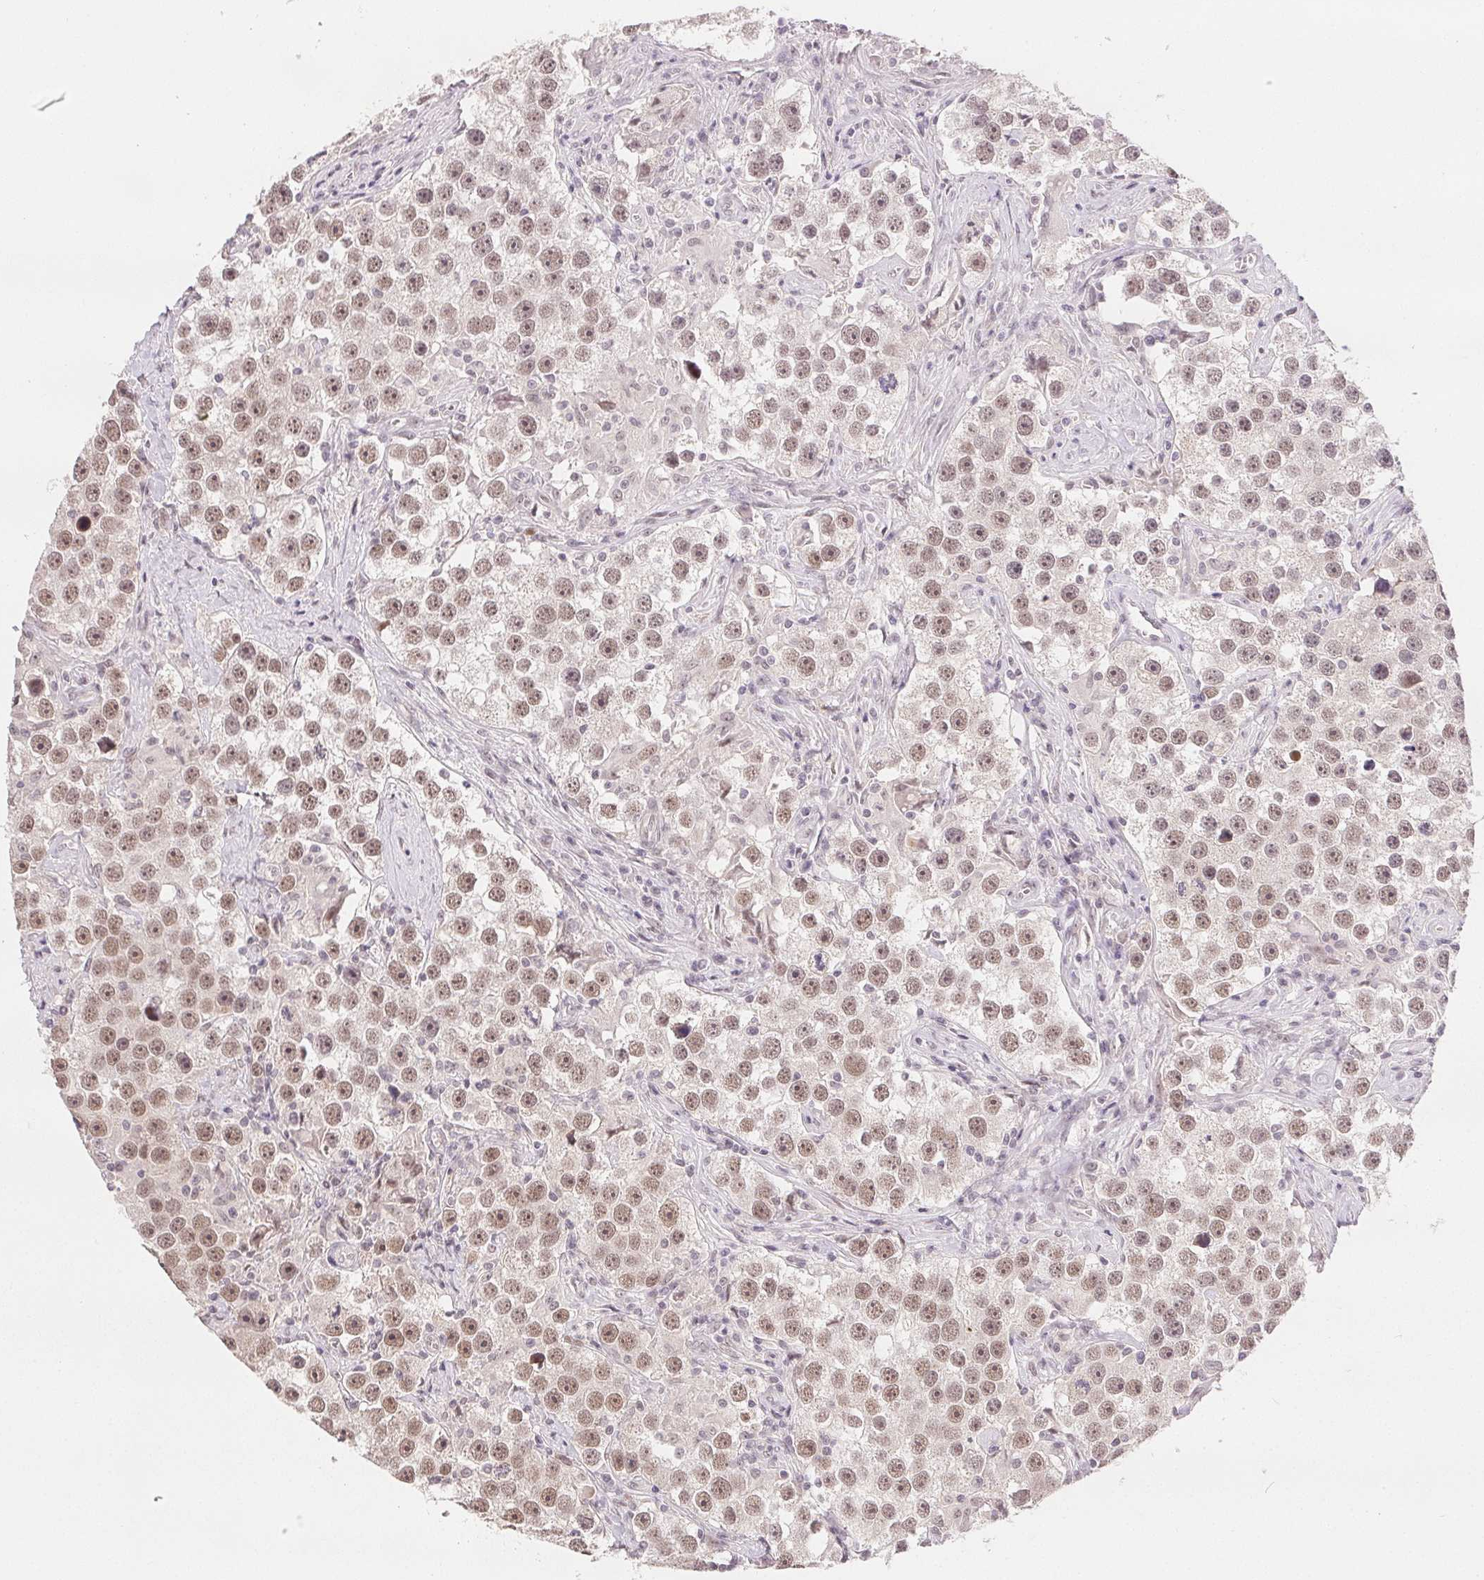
{"staining": {"intensity": "moderate", "quantity": ">75%", "location": "nuclear"}, "tissue": "testis cancer", "cell_type": "Tumor cells", "image_type": "cancer", "snomed": [{"axis": "morphology", "description": "Seminoma, NOS"}, {"axis": "topography", "description": "Testis"}], "caption": "A high-resolution image shows immunohistochemistry staining of testis seminoma, which shows moderate nuclear positivity in approximately >75% of tumor cells.", "gene": "KDM4D", "patient": {"sex": "male", "age": 49}}